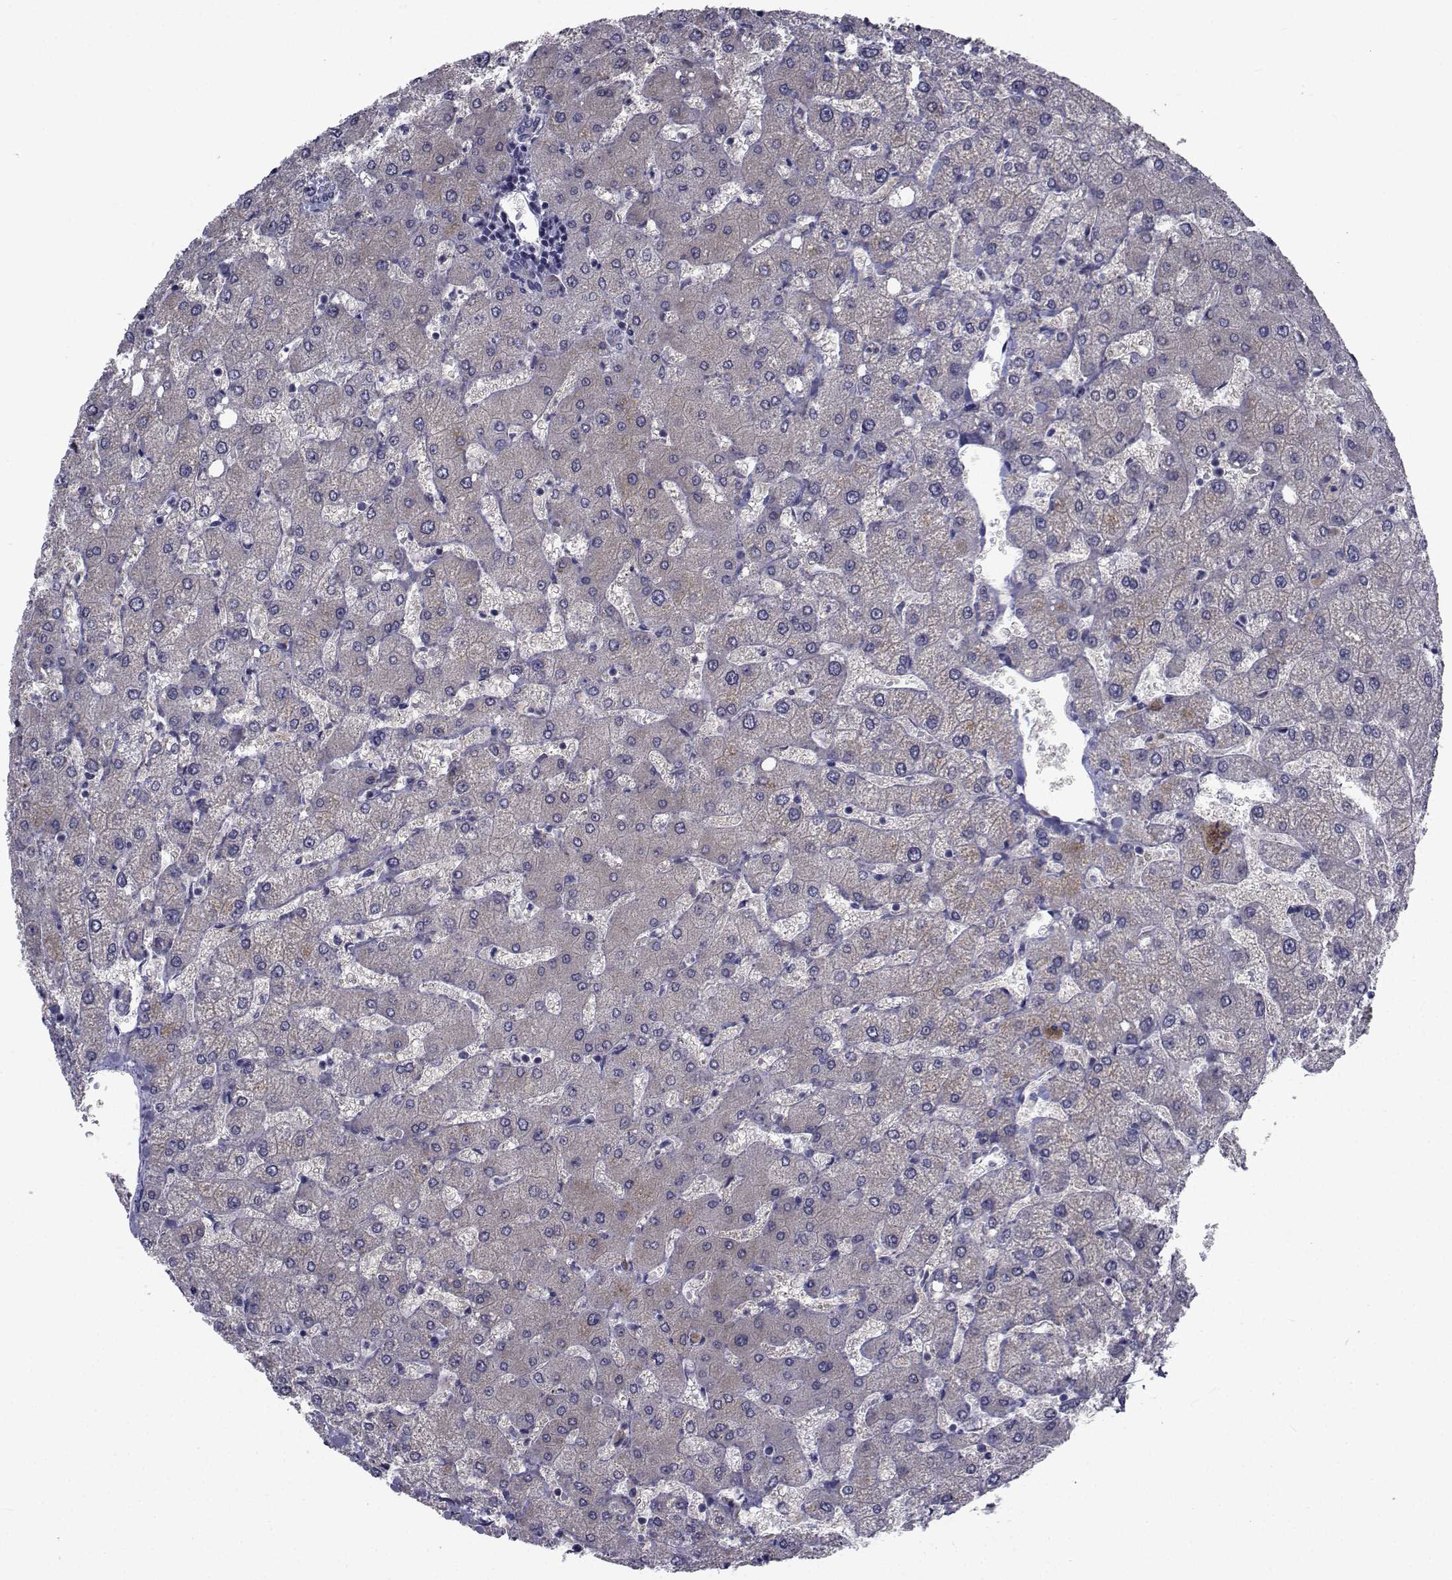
{"staining": {"intensity": "negative", "quantity": "none", "location": "none"}, "tissue": "liver", "cell_type": "Cholangiocytes", "image_type": "normal", "snomed": [{"axis": "morphology", "description": "Normal tissue, NOS"}, {"axis": "topography", "description": "Liver"}], "caption": "Liver stained for a protein using immunohistochemistry (IHC) displays no positivity cholangiocytes.", "gene": "CHRNA1", "patient": {"sex": "female", "age": 54}}